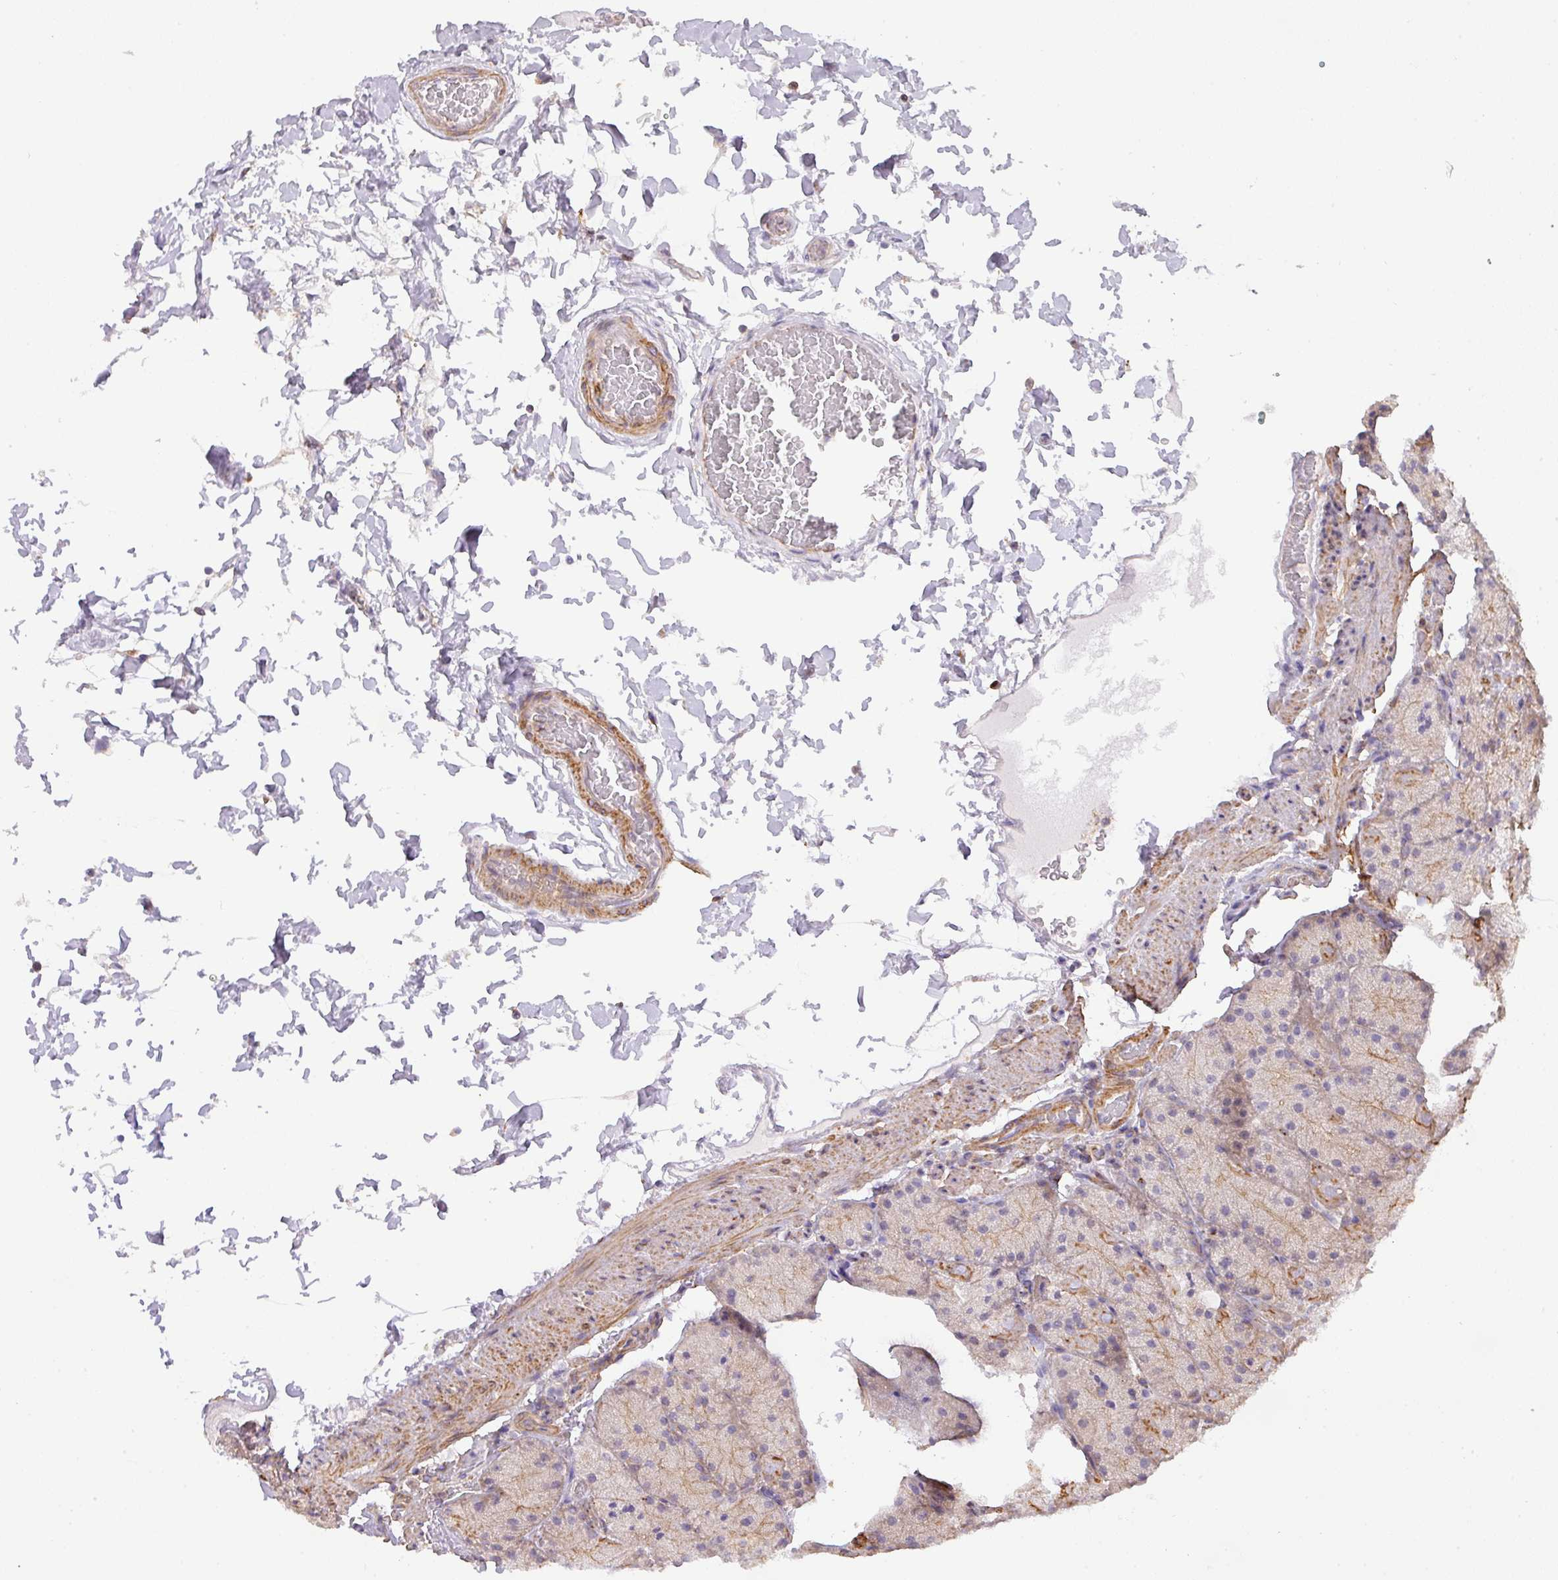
{"staining": {"intensity": "weak", "quantity": "25%-75%", "location": "cytoplasmic/membranous"}, "tissue": "stomach", "cell_type": "Glandular cells", "image_type": "normal", "snomed": [{"axis": "morphology", "description": "Normal tissue, NOS"}, {"axis": "topography", "description": "Stomach, upper"}, {"axis": "topography", "description": "Stomach, lower"}], "caption": "Stomach stained for a protein shows weak cytoplasmic/membranous positivity in glandular cells. The protein of interest is stained brown, and the nuclei are stained in blue (DAB (3,3'-diaminobenzidine) IHC with brightfield microscopy, high magnification).", "gene": "LRRC41", "patient": {"sex": "male", "age": 67}}